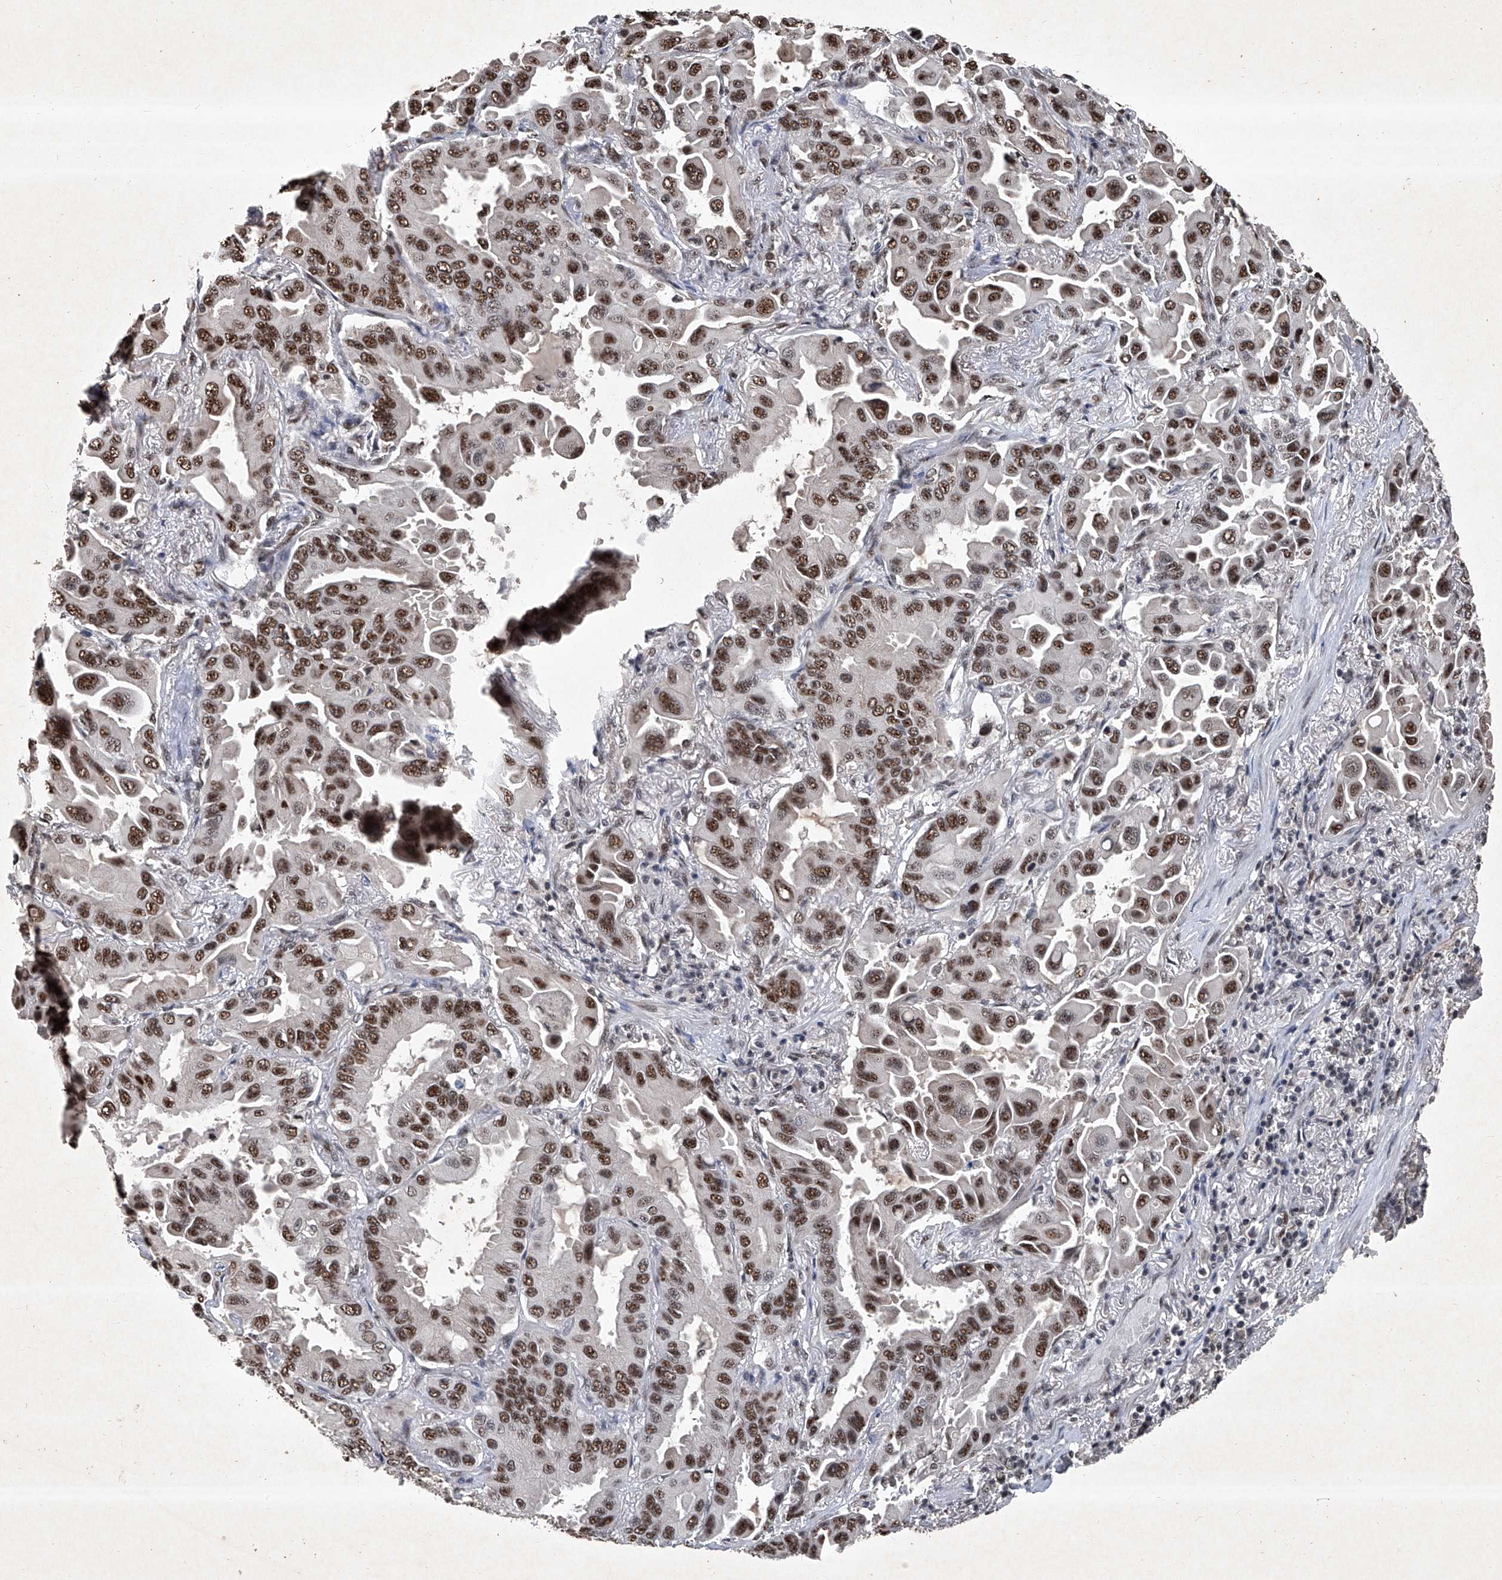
{"staining": {"intensity": "moderate", "quantity": ">75%", "location": "nuclear"}, "tissue": "lung cancer", "cell_type": "Tumor cells", "image_type": "cancer", "snomed": [{"axis": "morphology", "description": "Adenocarcinoma, NOS"}, {"axis": "topography", "description": "Lung"}], "caption": "Moderate nuclear positivity for a protein is present in approximately >75% of tumor cells of lung adenocarcinoma using immunohistochemistry.", "gene": "DDX39B", "patient": {"sex": "male", "age": 64}}